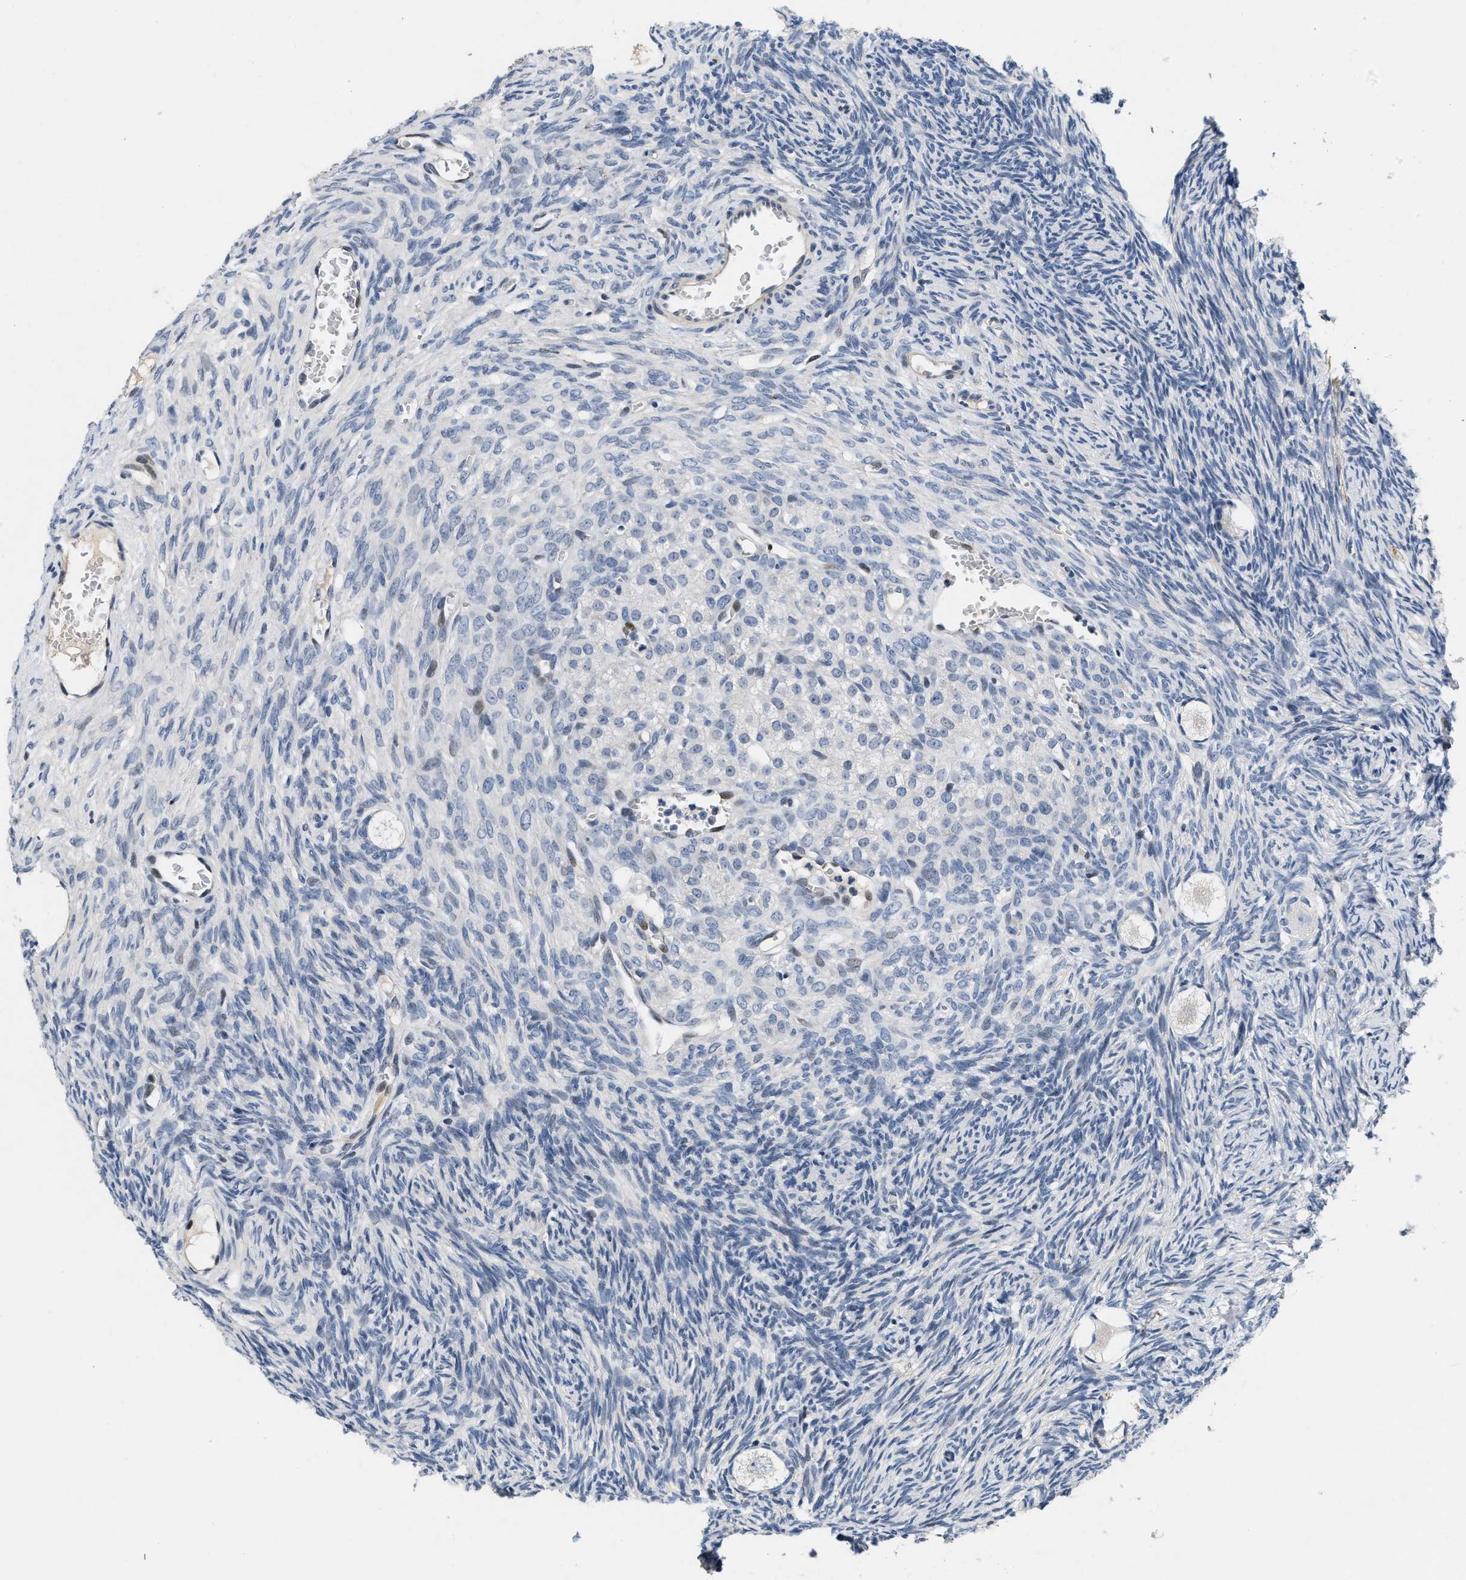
{"staining": {"intensity": "negative", "quantity": "none", "location": "none"}, "tissue": "ovary", "cell_type": "Follicle cells", "image_type": "normal", "snomed": [{"axis": "morphology", "description": "Normal tissue, NOS"}, {"axis": "topography", "description": "Ovary"}], "caption": "Ovary stained for a protein using IHC reveals no staining follicle cells.", "gene": "VIP", "patient": {"sex": "female", "age": 27}}